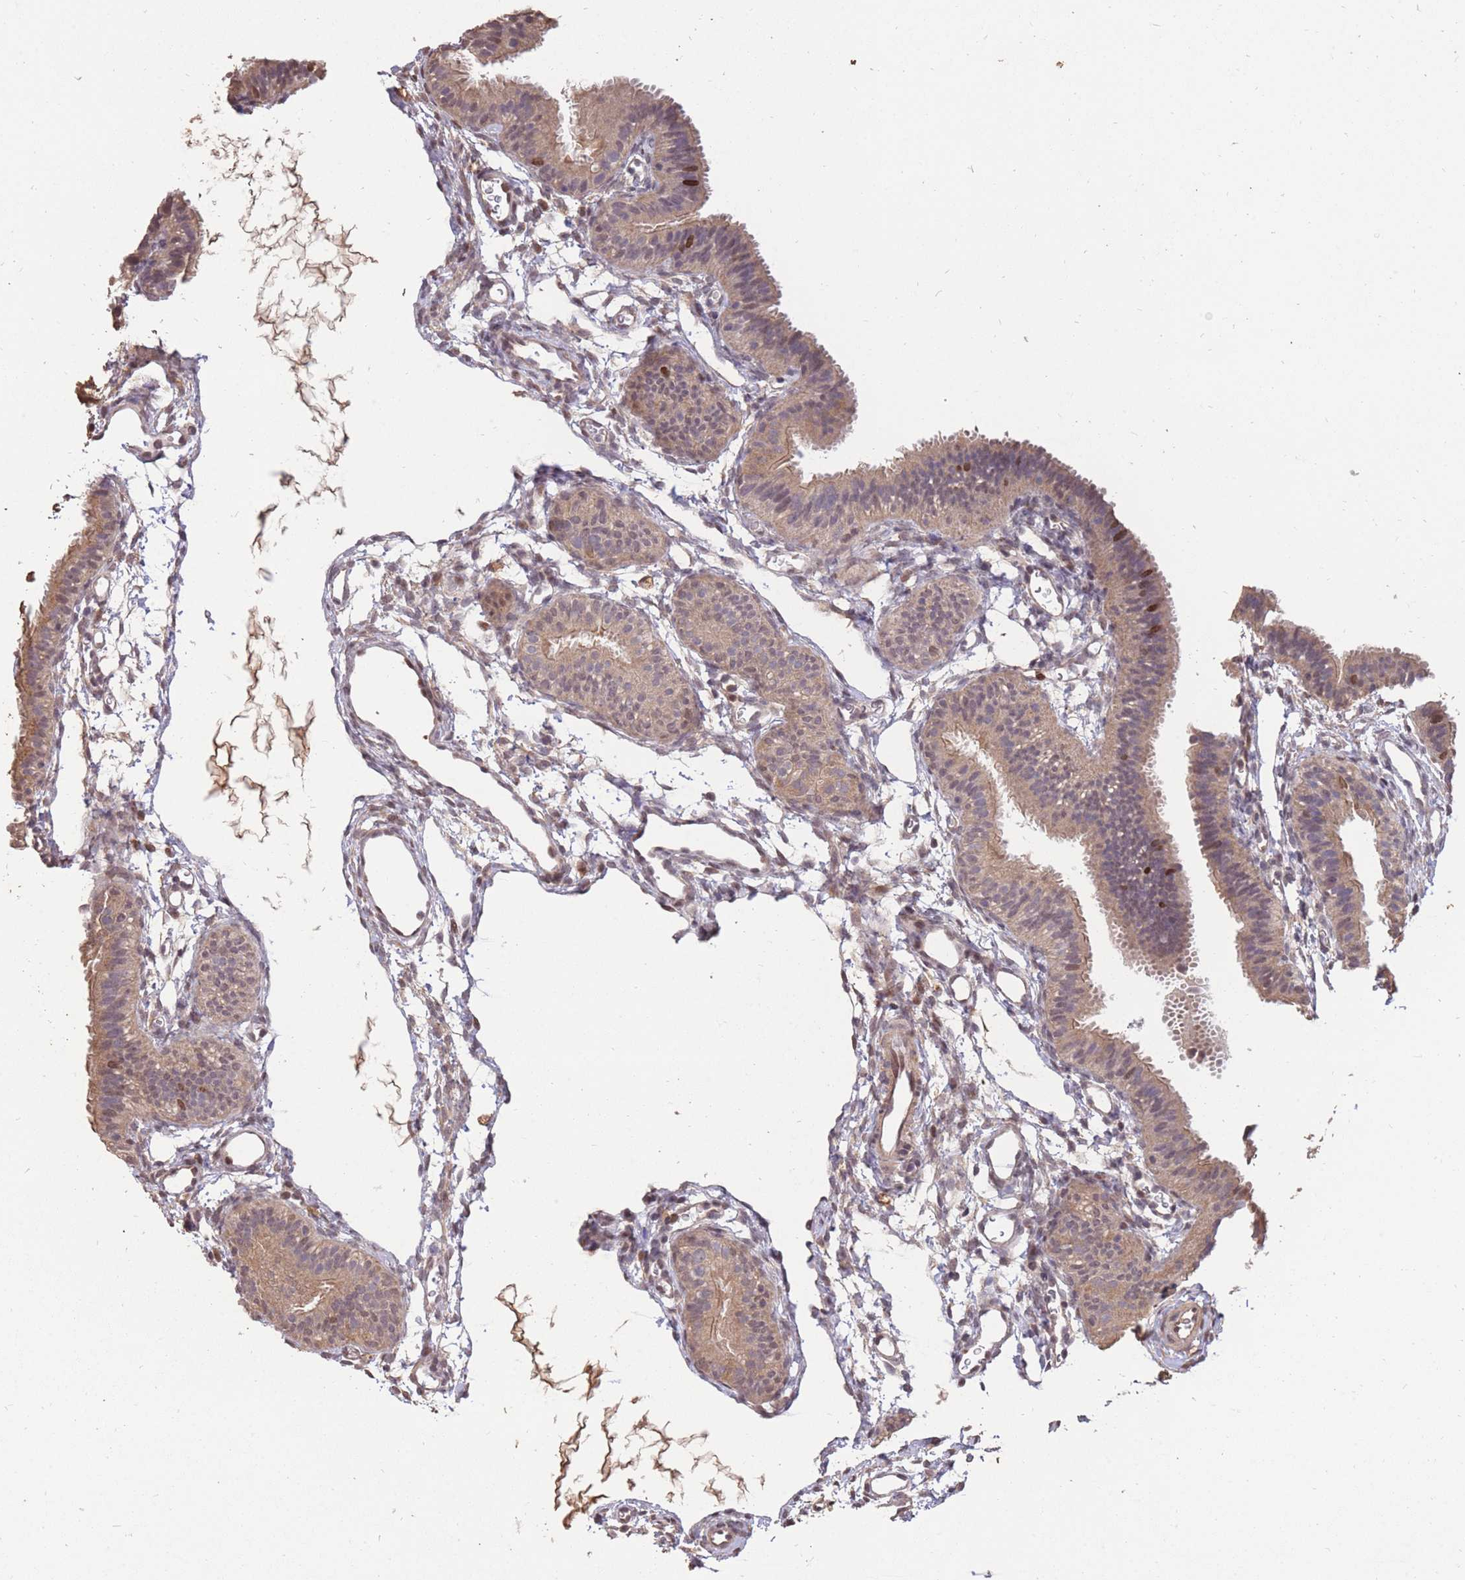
{"staining": {"intensity": "weak", "quantity": ">75%", "location": "cytoplasmic/membranous"}, "tissue": "fallopian tube", "cell_type": "Glandular cells", "image_type": "normal", "snomed": [{"axis": "morphology", "description": "Normal tissue, NOS"}, {"axis": "topography", "description": "Fallopian tube"}], "caption": "Immunohistochemistry (IHC) histopathology image of unremarkable human fallopian tube stained for a protein (brown), which shows low levels of weak cytoplasmic/membranous staining in about >75% of glandular cells.", "gene": "RGS14", "patient": {"sex": "female", "age": 35}}